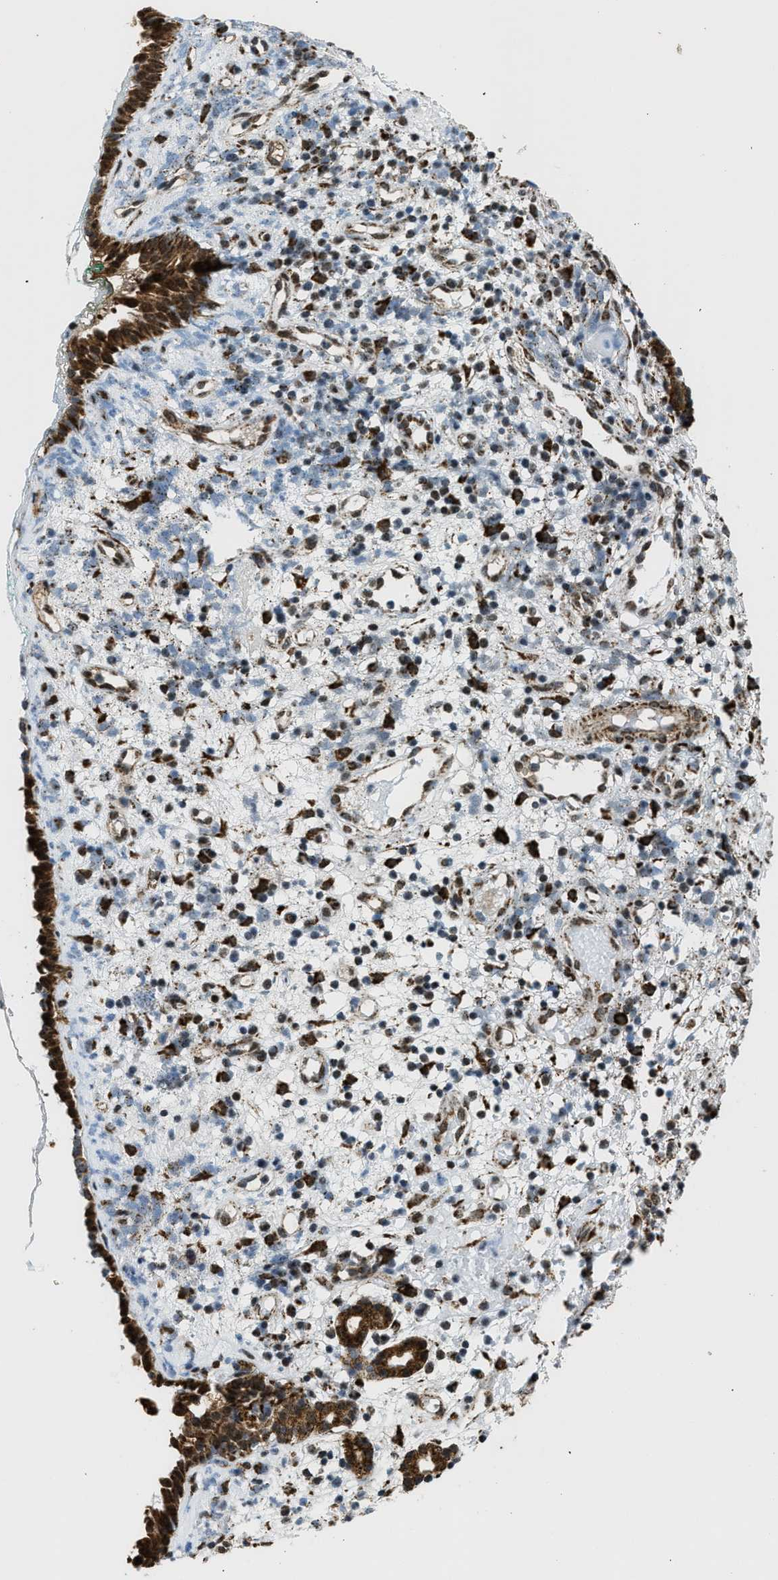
{"staining": {"intensity": "strong", "quantity": ">75%", "location": "cytoplasmic/membranous"}, "tissue": "nasopharynx", "cell_type": "Respiratory epithelial cells", "image_type": "normal", "snomed": [{"axis": "morphology", "description": "Normal tissue, NOS"}, {"axis": "morphology", "description": "Basal cell carcinoma"}, {"axis": "topography", "description": "Cartilage tissue"}, {"axis": "topography", "description": "Nasopharynx"}, {"axis": "topography", "description": "Oral tissue"}], "caption": "This micrograph reveals immunohistochemistry staining of benign human nasopharynx, with high strong cytoplasmic/membranous positivity in approximately >75% of respiratory epithelial cells.", "gene": "HIBADH", "patient": {"sex": "female", "age": 77}}